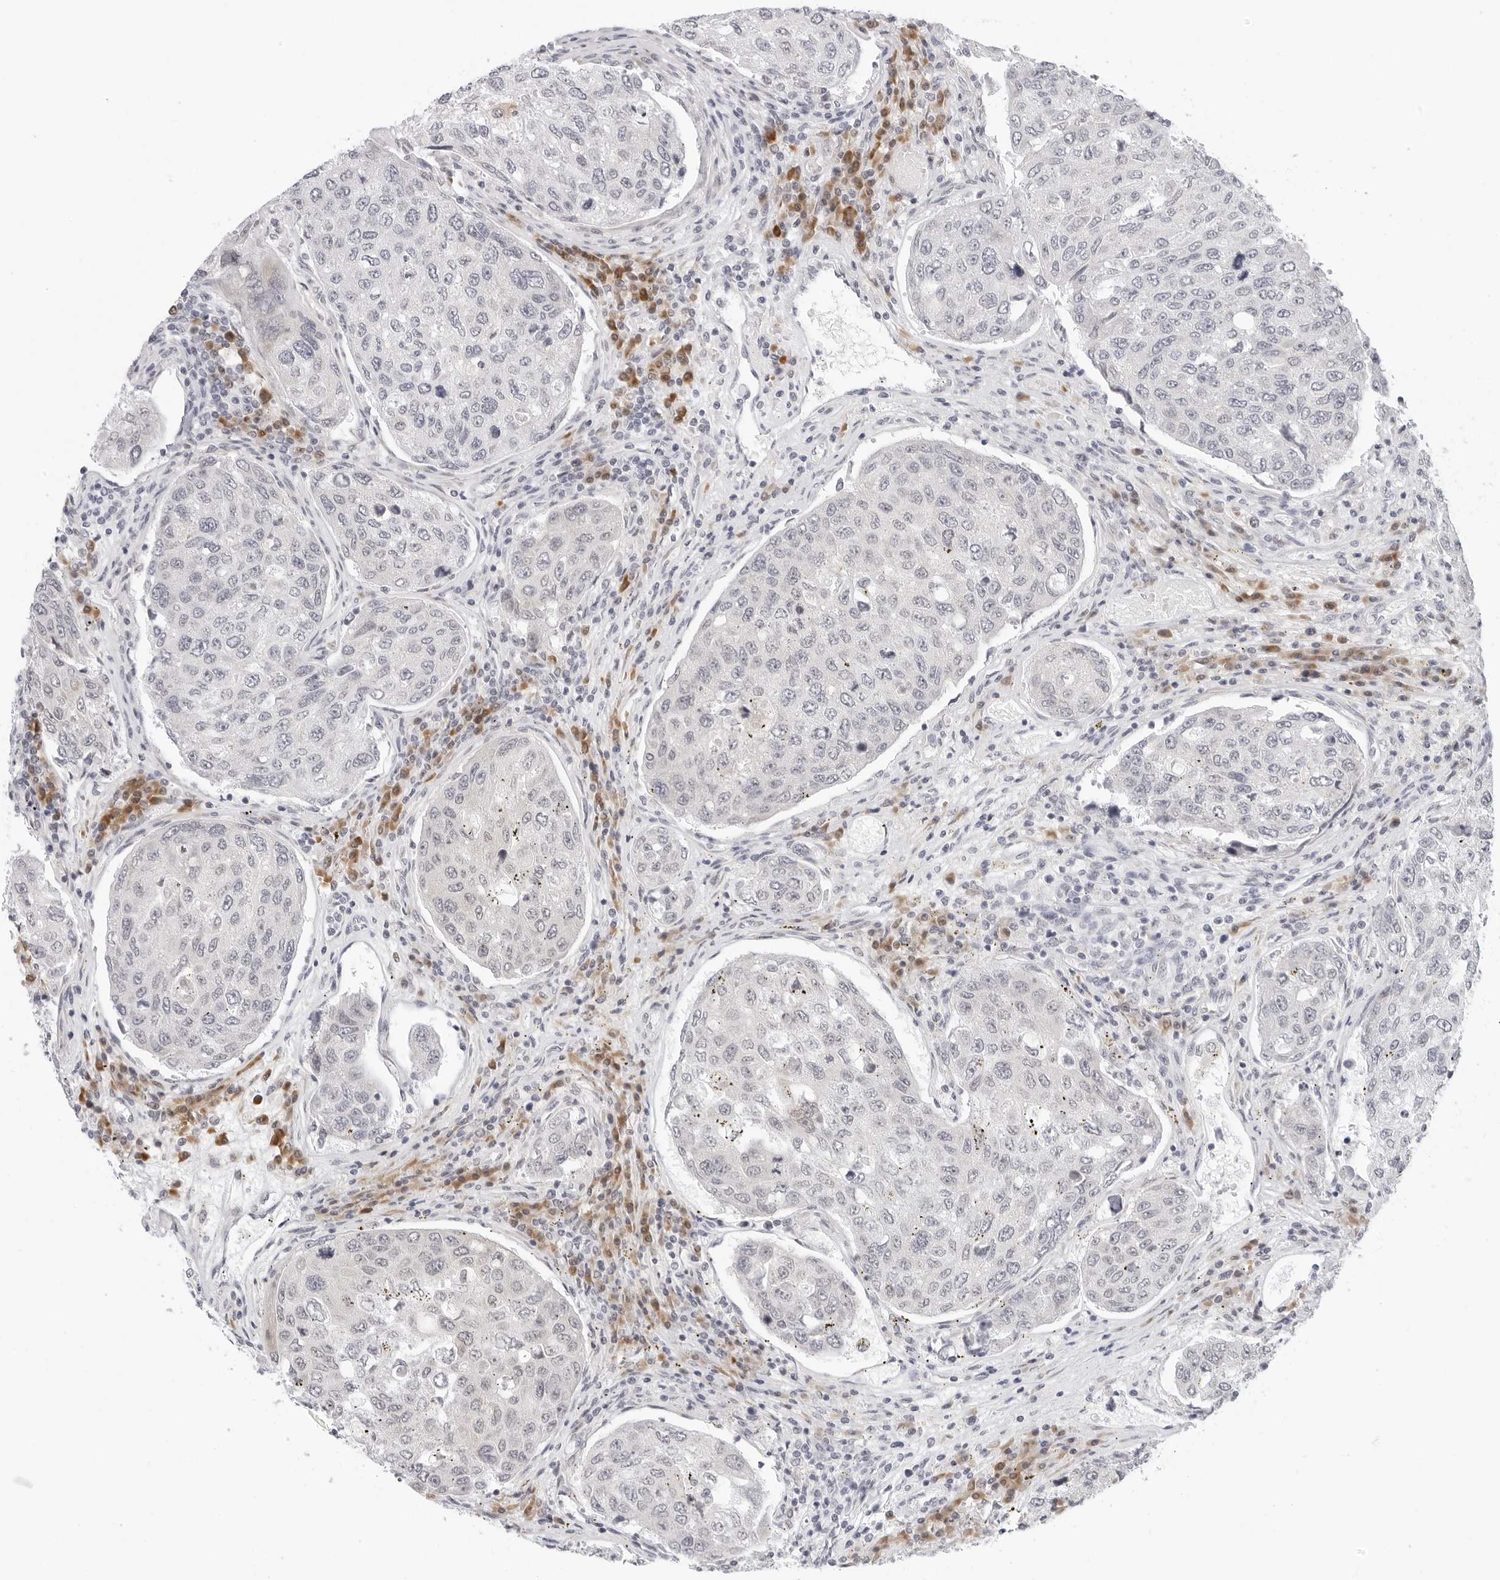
{"staining": {"intensity": "negative", "quantity": "none", "location": "none"}, "tissue": "urothelial cancer", "cell_type": "Tumor cells", "image_type": "cancer", "snomed": [{"axis": "morphology", "description": "Urothelial carcinoma, High grade"}, {"axis": "topography", "description": "Lymph node"}, {"axis": "topography", "description": "Urinary bladder"}], "caption": "Tumor cells are negative for brown protein staining in urothelial cancer.", "gene": "EDN2", "patient": {"sex": "male", "age": 51}}